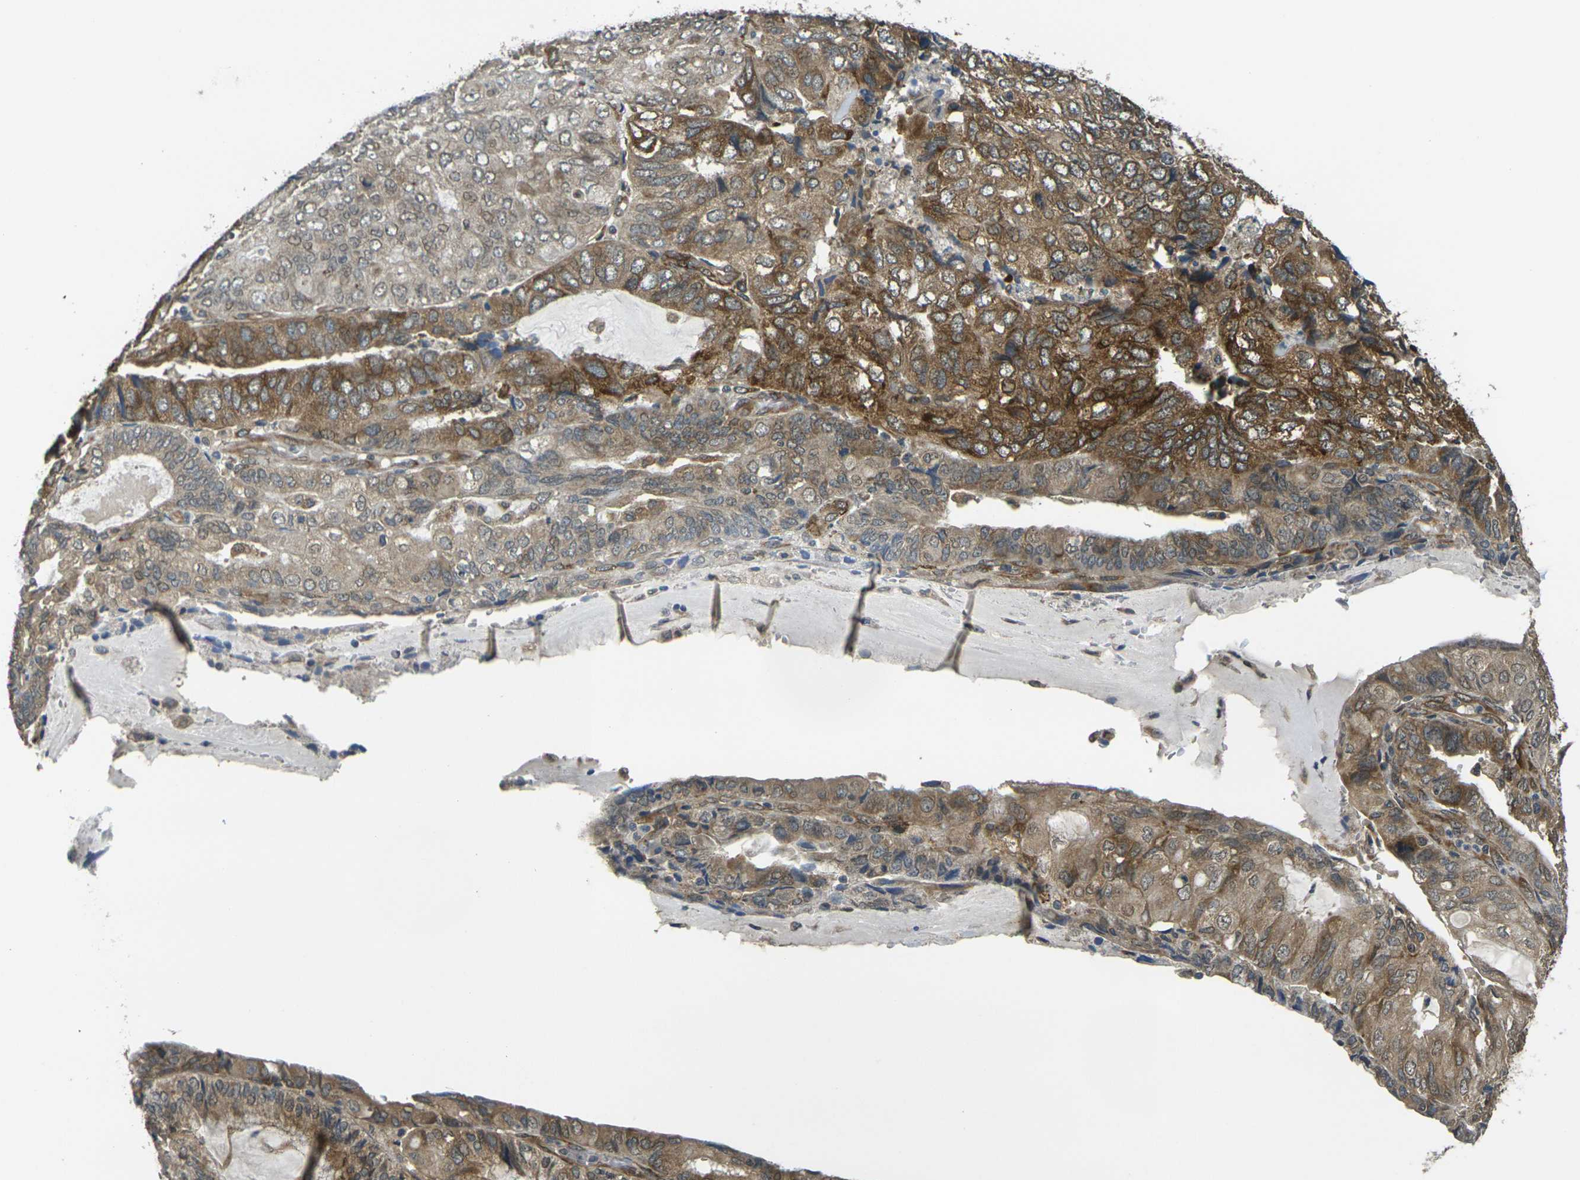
{"staining": {"intensity": "moderate", "quantity": ">75%", "location": "cytoplasmic/membranous"}, "tissue": "endometrial cancer", "cell_type": "Tumor cells", "image_type": "cancer", "snomed": [{"axis": "morphology", "description": "Adenocarcinoma, NOS"}, {"axis": "topography", "description": "Endometrium"}], "caption": "IHC histopathology image of human adenocarcinoma (endometrial) stained for a protein (brown), which reveals medium levels of moderate cytoplasmic/membranous positivity in about >75% of tumor cells.", "gene": "FUT11", "patient": {"sex": "female", "age": 81}}